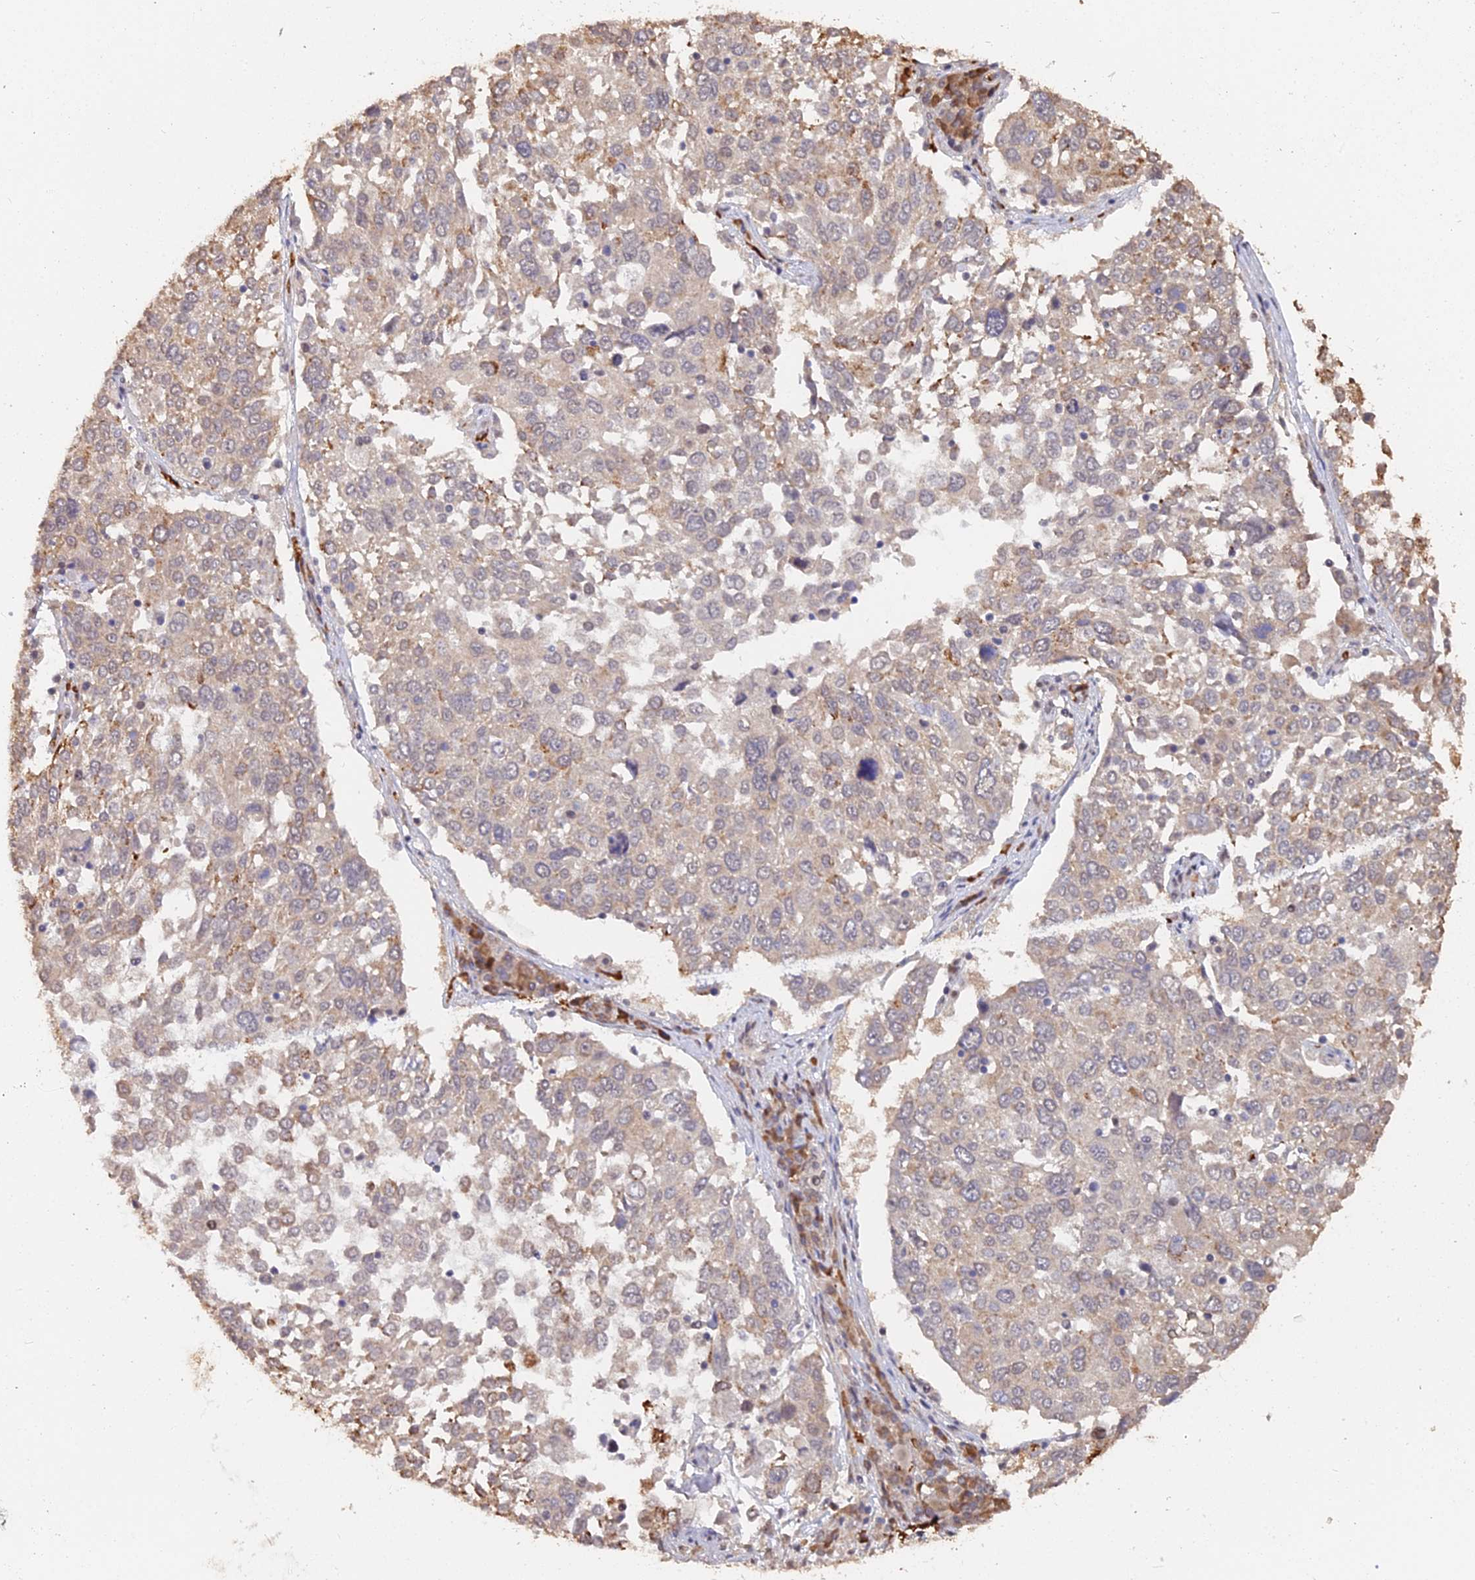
{"staining": {"intensity": "weak", "quantity": "<25%", "location": "cytoplasmic/membranous"}, "tissue": "lung cancer", "cell_type": "Tumor cells", "image_type": "cancer", "snomed": [{"axis": "morphology", "description": "Squamous cell carcinoma, NOS"}, {"axis": "topography", "description": "Lung"}], "caption": "Squamous cell carcinoma (lung) stained for a protein using immunohistochemistry (IHC) reveals no staining tumor cells.", "gene": "ZDBF2", "patient": {"sex": "male", "age": 65}}